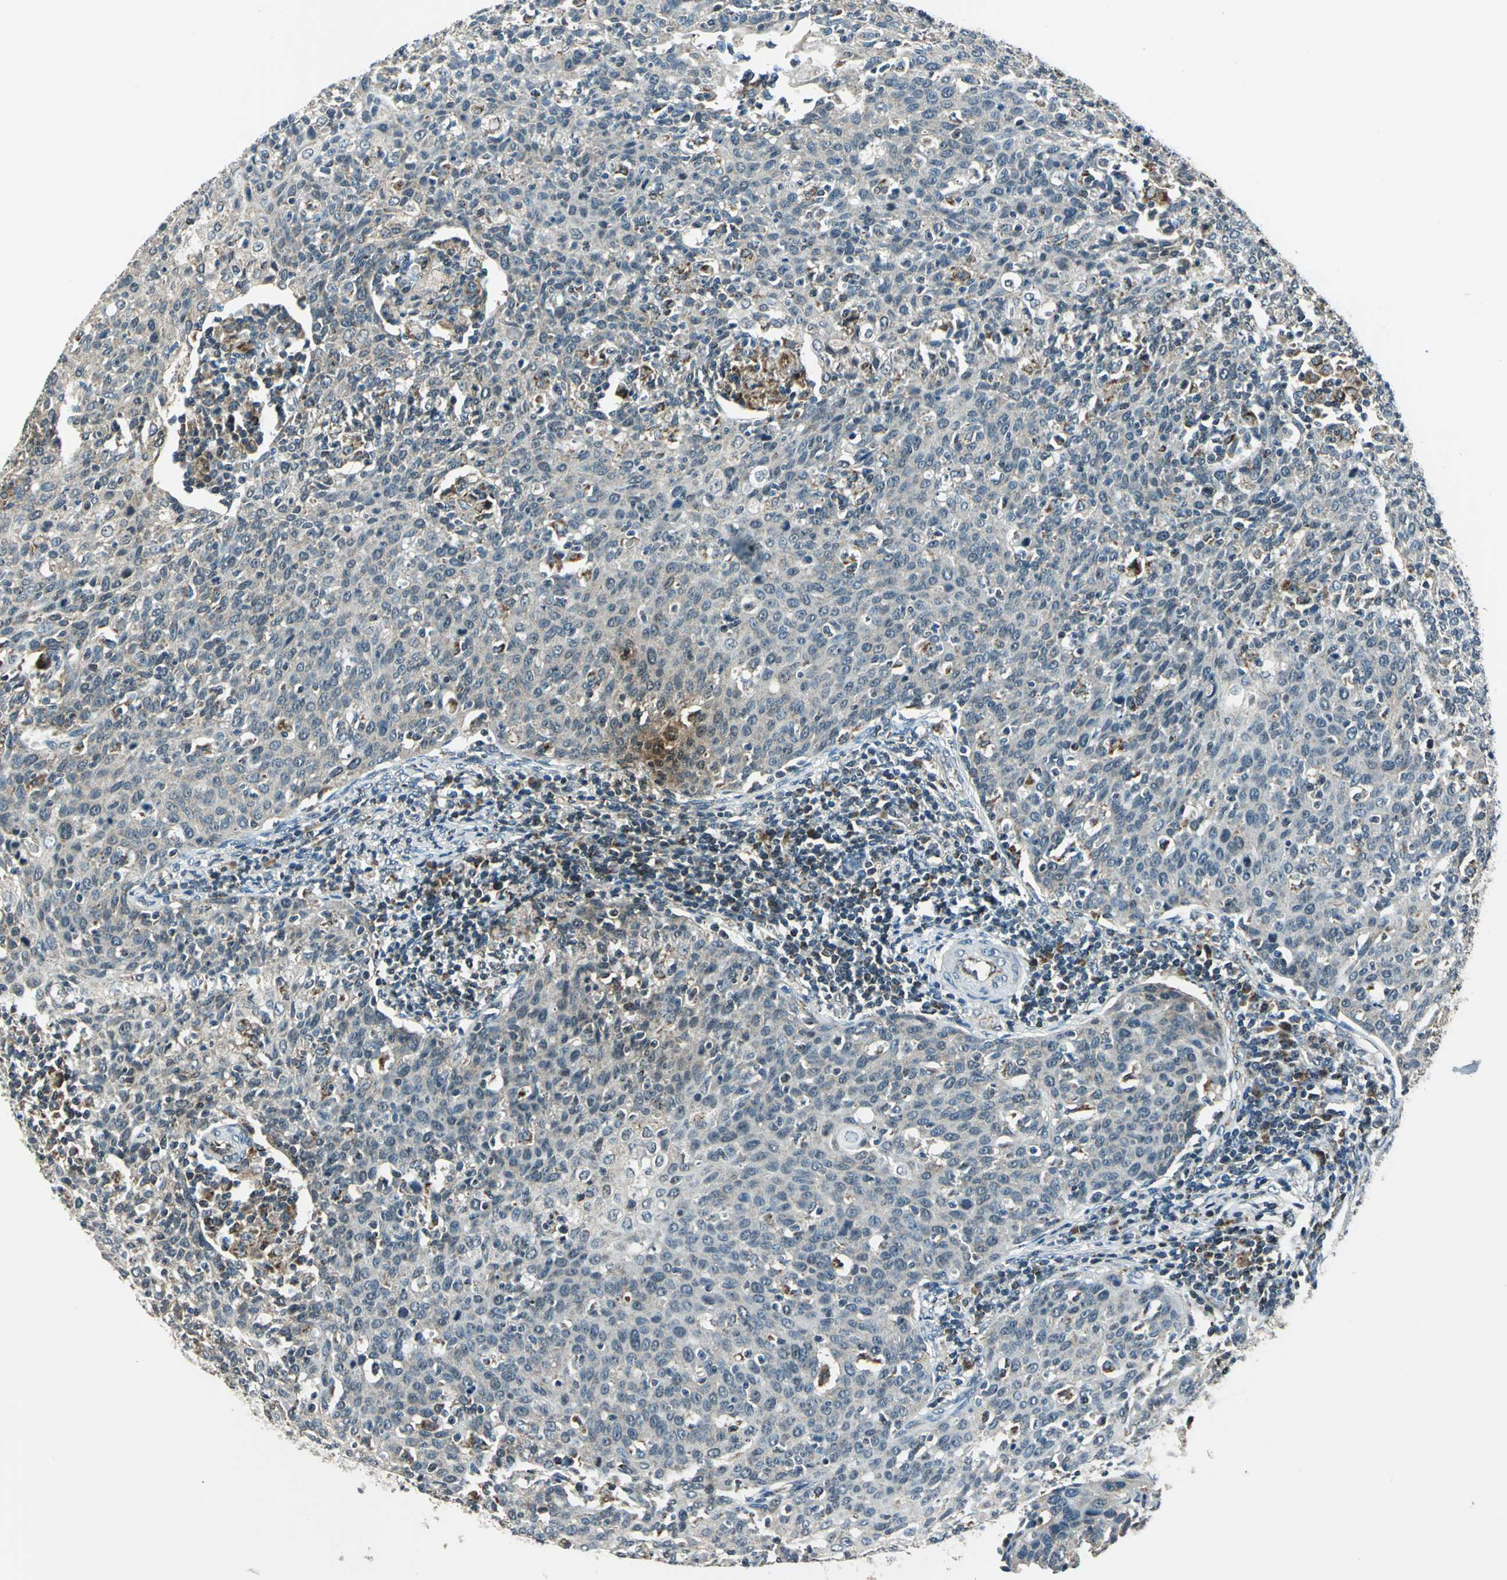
{"staining": {"intensity": "weak", "quantity": "25%-75%", "location": "cytoplasmic/membranous"}, "tissue": "cervical cancer", "cell_type": "Tumor cells", "image_type": "cancer", "snomed": [{"axis": "morphology", "description": "Squamous cell carcinoma, NOS"}, {"axis": "topography", "description": "Cervix"}], "caption": "DAB (3,3'-diaminobenzidine) immunohistochemical staining of human cervical cancer (squamous cell carcinoma) displays weak cytoplasmic/membranous protein staining in about 25%-75% of tumor cells.", "gene": "NUDT2", "patient": {"sex": "female", "age": 38}}